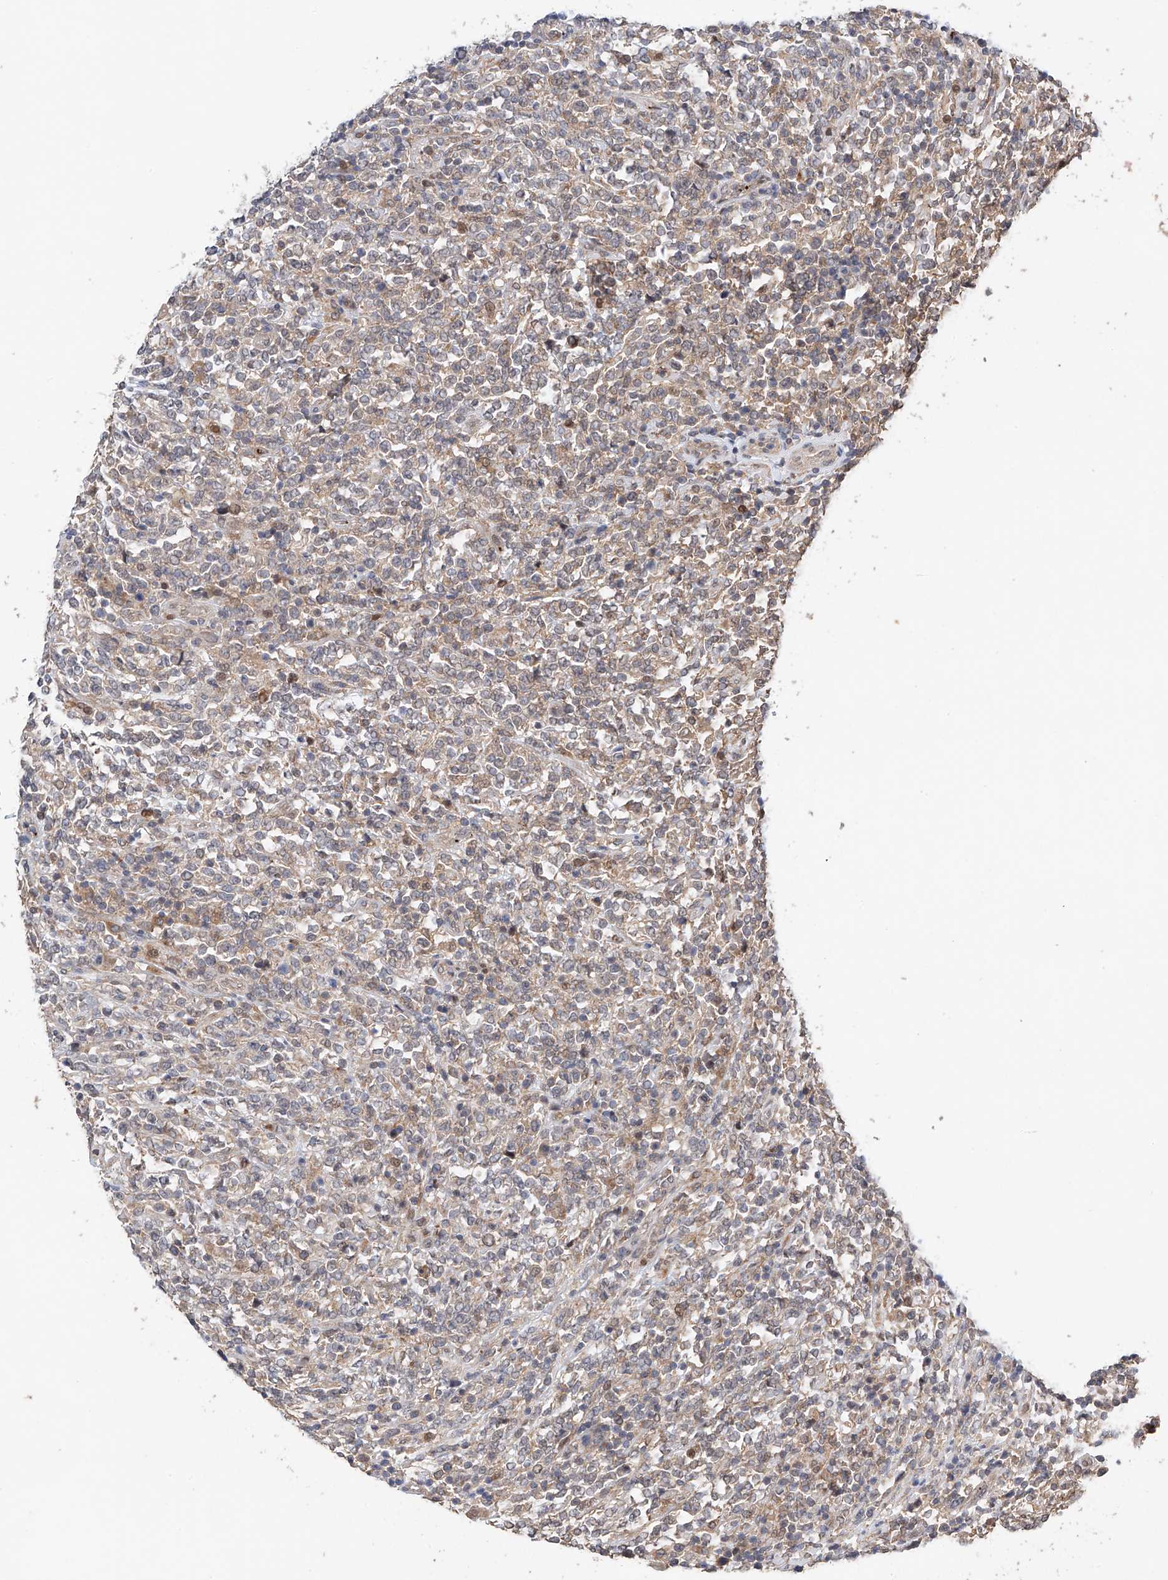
{"staining": {"intensity": "weak", "quantity": "<25%", "location": "cytoplasmic/membranous"}, "tissue": "lymphoma", "cell_type": "Tumor cells", "image_type": "cancer", "snomed": [{"axis": "morphology", "description": "Malignant lymphoma, non-Hodgkin's type, High grade"}, {"axis": "topography", "description": "Soft tissue"}], "caption": "Tumor cells are negative for brown protein staining in lymphoma. (DAB immunohistochemistry with hematoxylin counter stain).", "gene": "ZFHX2", "patient": {"sex": "male", "age": 18}}